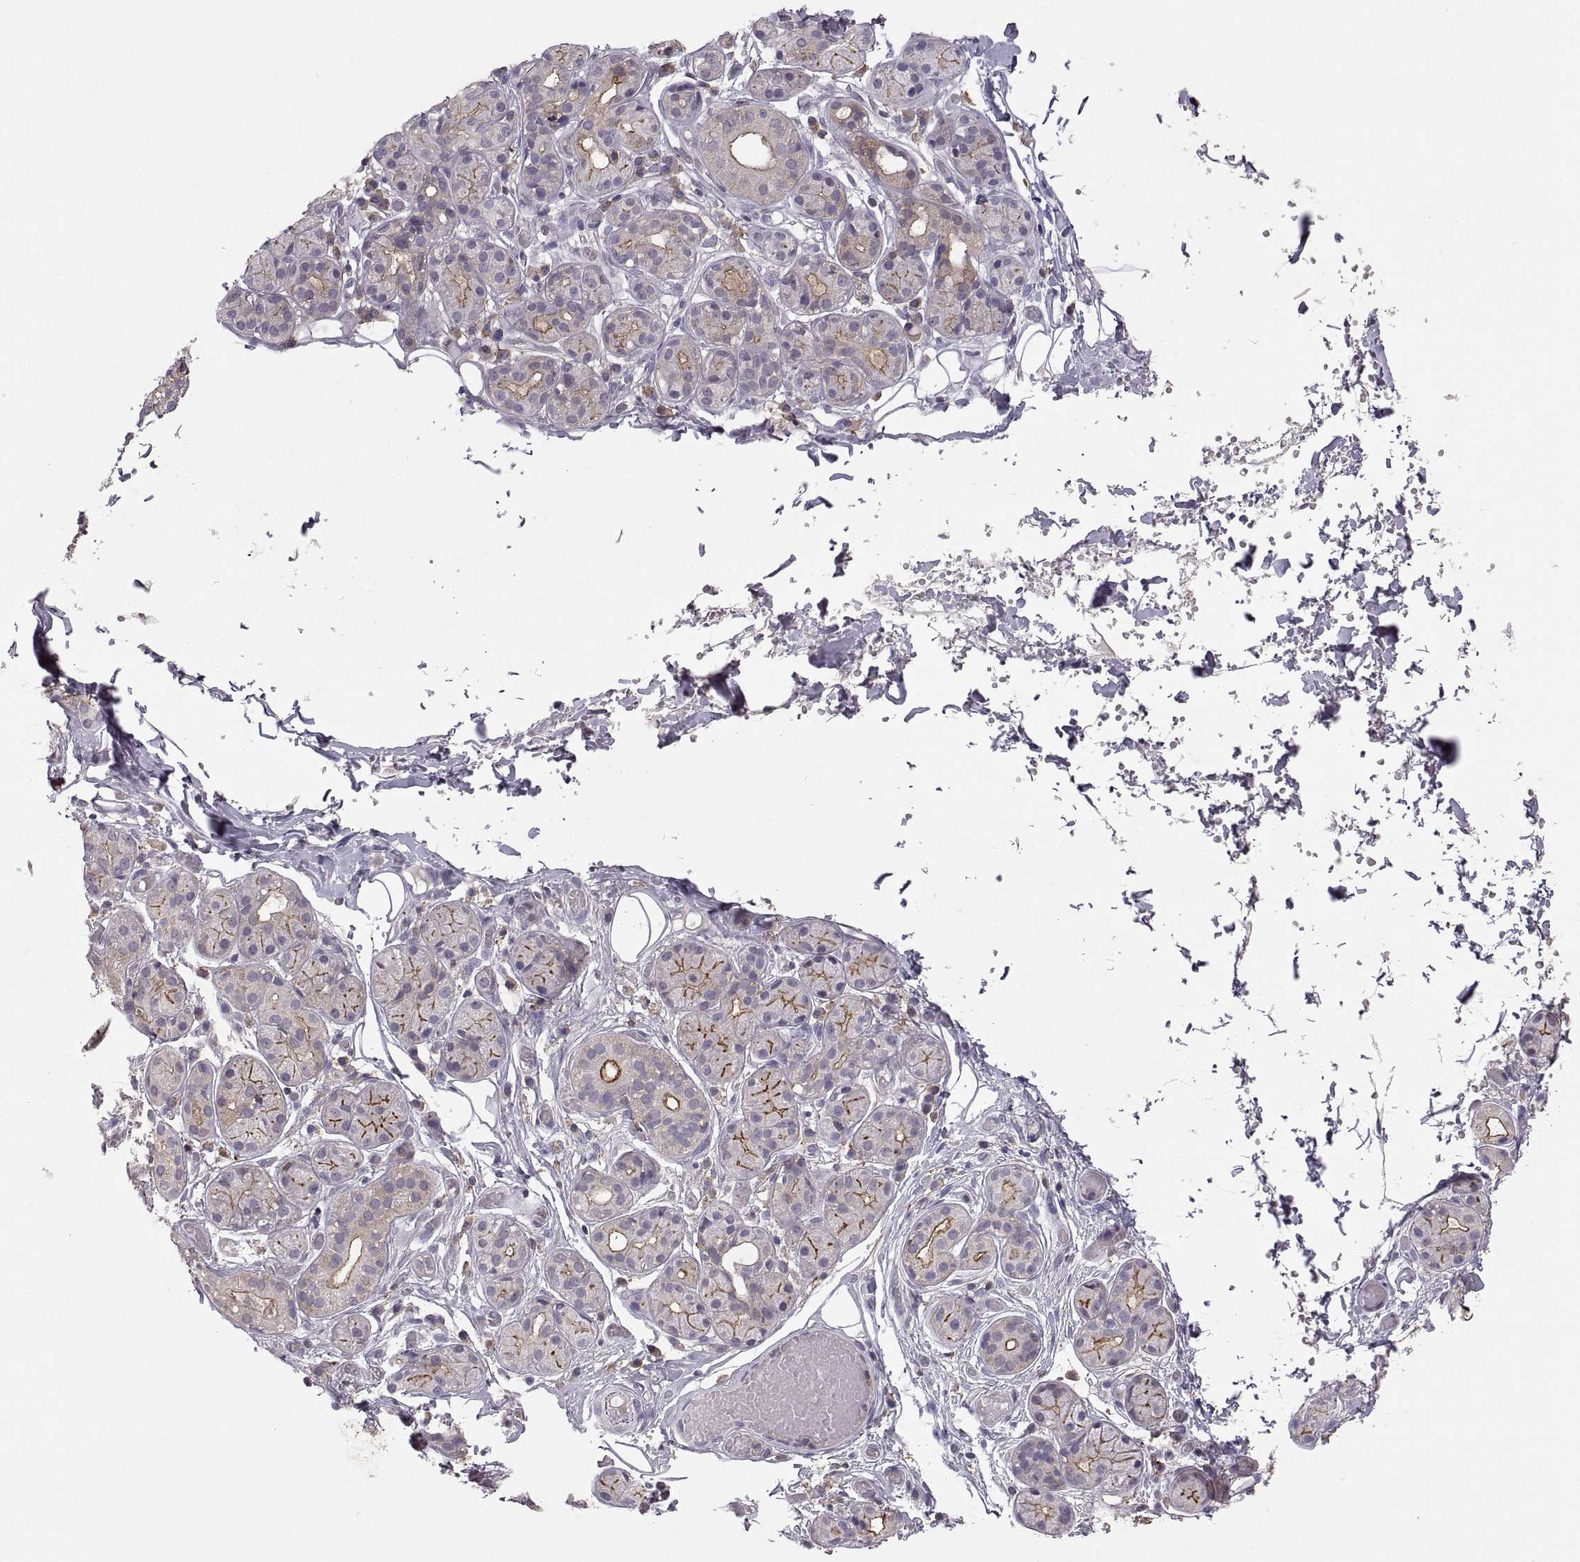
{"staining": {"intensity": "strong", "quantity": "<25%", "location": "cytoplasmic/membranous"}, "tissue": "salivary gland", "cell_type": "Glandular cells", "image_type": "normal", "snomed": [{"axis": "morphology", "description": "Normal tissue, NOS"}, {"axis": "topography", "description": "Salivary gland"}, {"axis": "topography", "description": "Peripheral nerve tissue"}], "caption": "Glandular cells show medium levels of strong cytoplasmic/membranous staining in about <25% of cells in unremarkable human salivary gland.", "gene": "EZR", "patient": {"sex": "male", "age": 71}}